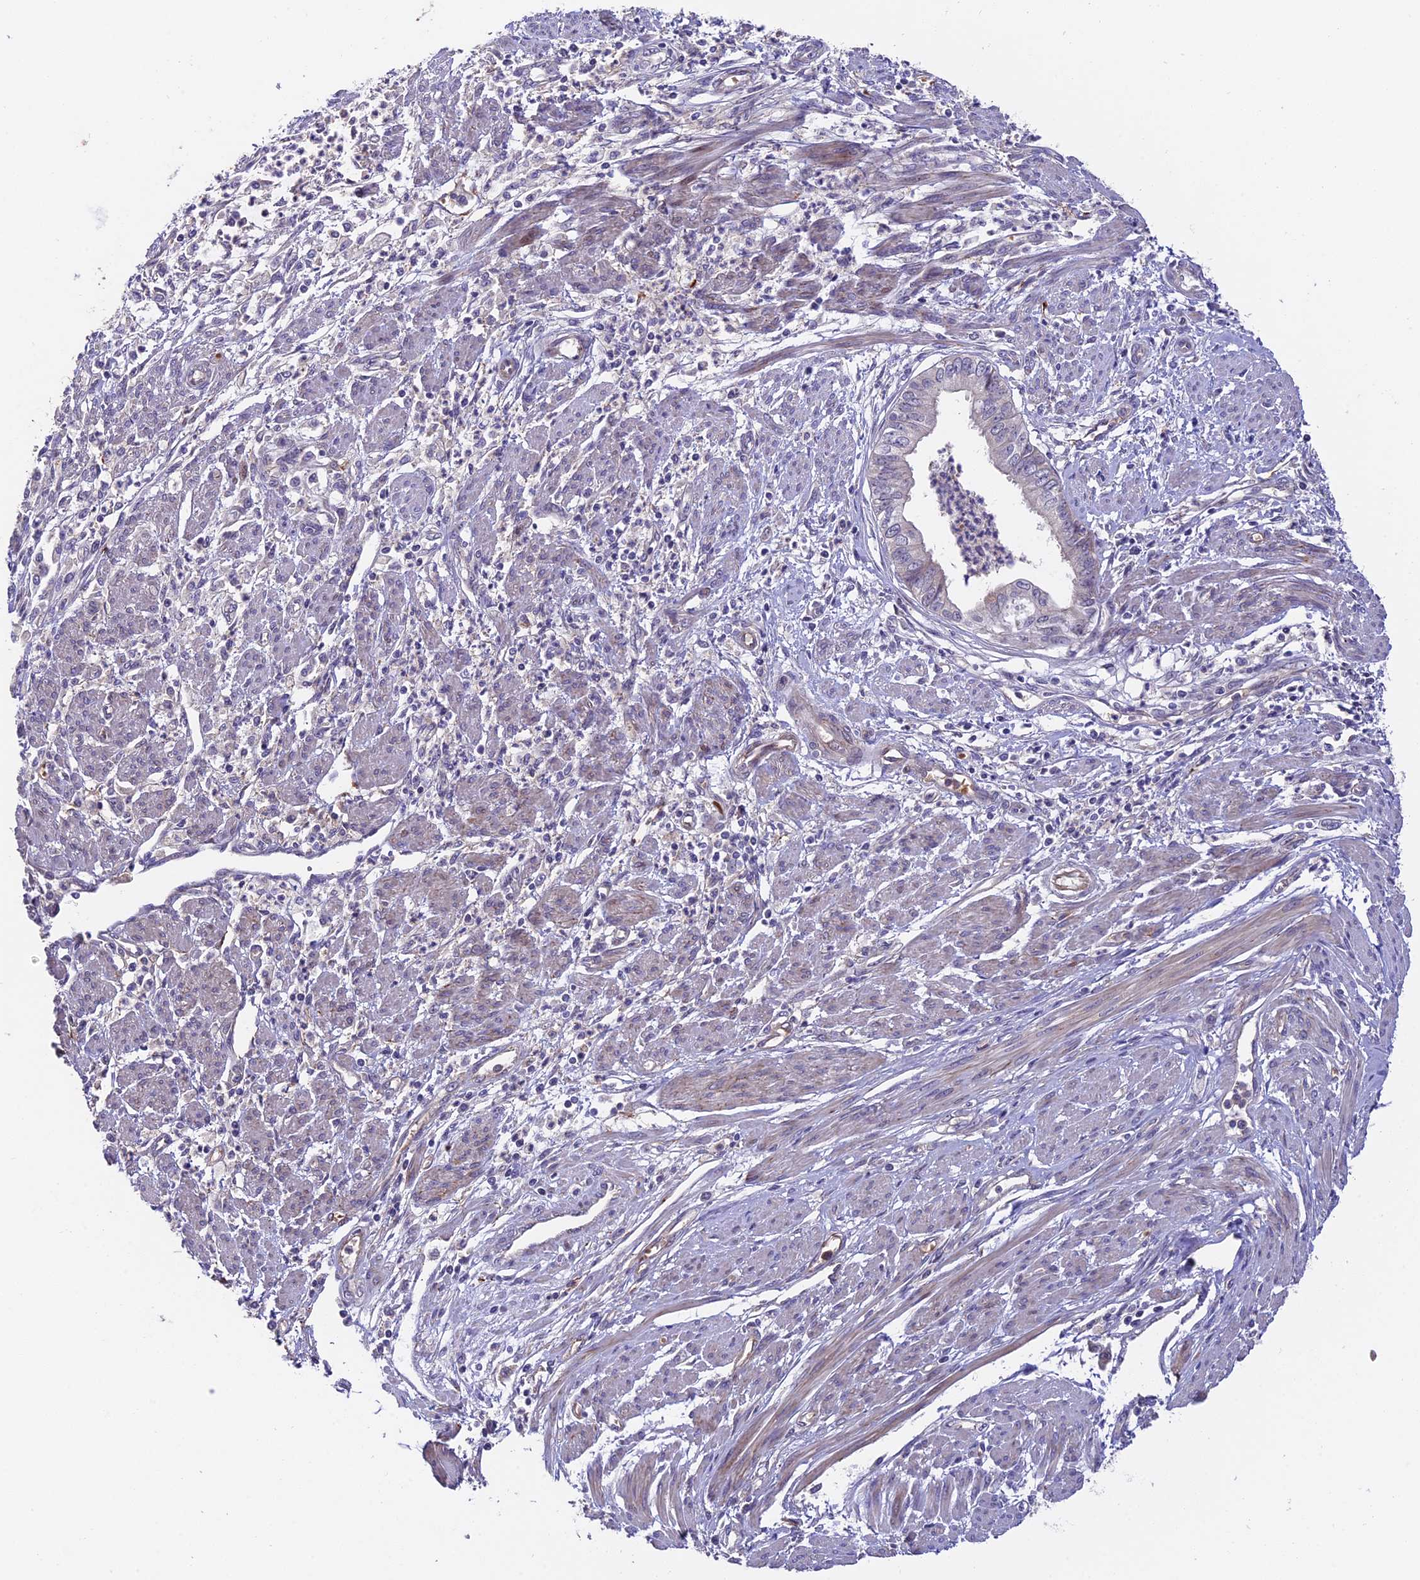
{"staining": {"intensity": "negative", "quantity": "none", "location": "none"}, "tissue": "endometrial cancer", "cell_type": "Tumor cells", "image_type": "cancer", "snomed": [{"axis": "morphology", "description": "Adenocarcinoma, NOS"}, {"axis": "topography", "description": "Endometrium"}], "caption": "IHC of endometrial cancer reveals no positivity in tumor cells.", "gene": "TRMT1", "patient": {"sex": "female", "age": 73}}